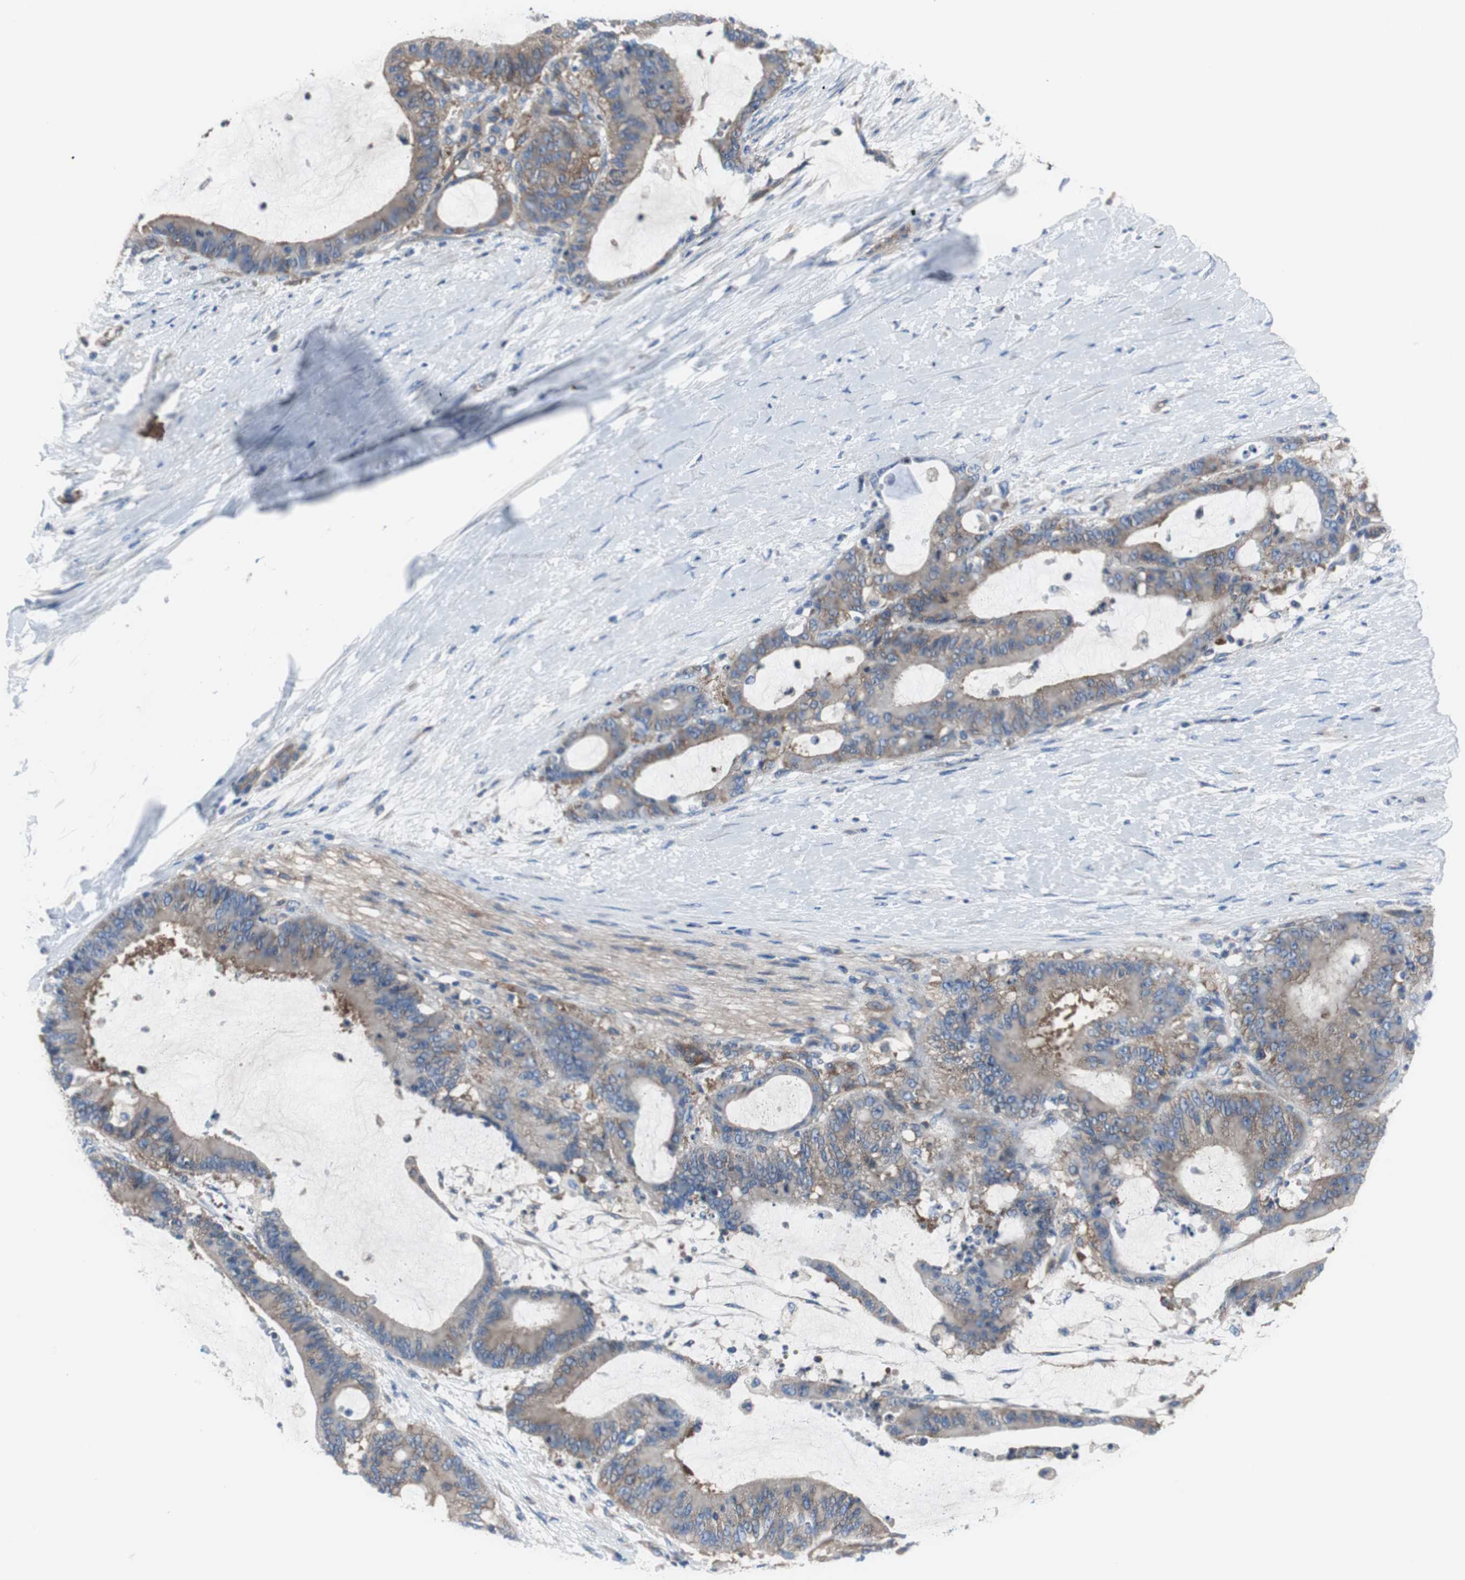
{"staining": {"intensity": "moderate", "quantity": ">75%", "location": "cytoplasmic/membranous"}, "tissue": "liver cancer", "cell_type": "Tumor cells", "image_type": "cancer", "snomed": [{"axis": "morphology", "description": "Cholangiocarcinoma"}, {"axis": "topography", "description": "Liver"}], "caption": "A medium amount of moderate cytoplasmic/membranous positivity is seen in about >75% of tumor cells in liver cancer tissue. (brown staining indicates protein expression, while blue staining denotes nuclei).", "gene": "BRAF", "patient": {"sex": "female", "age": 73}}